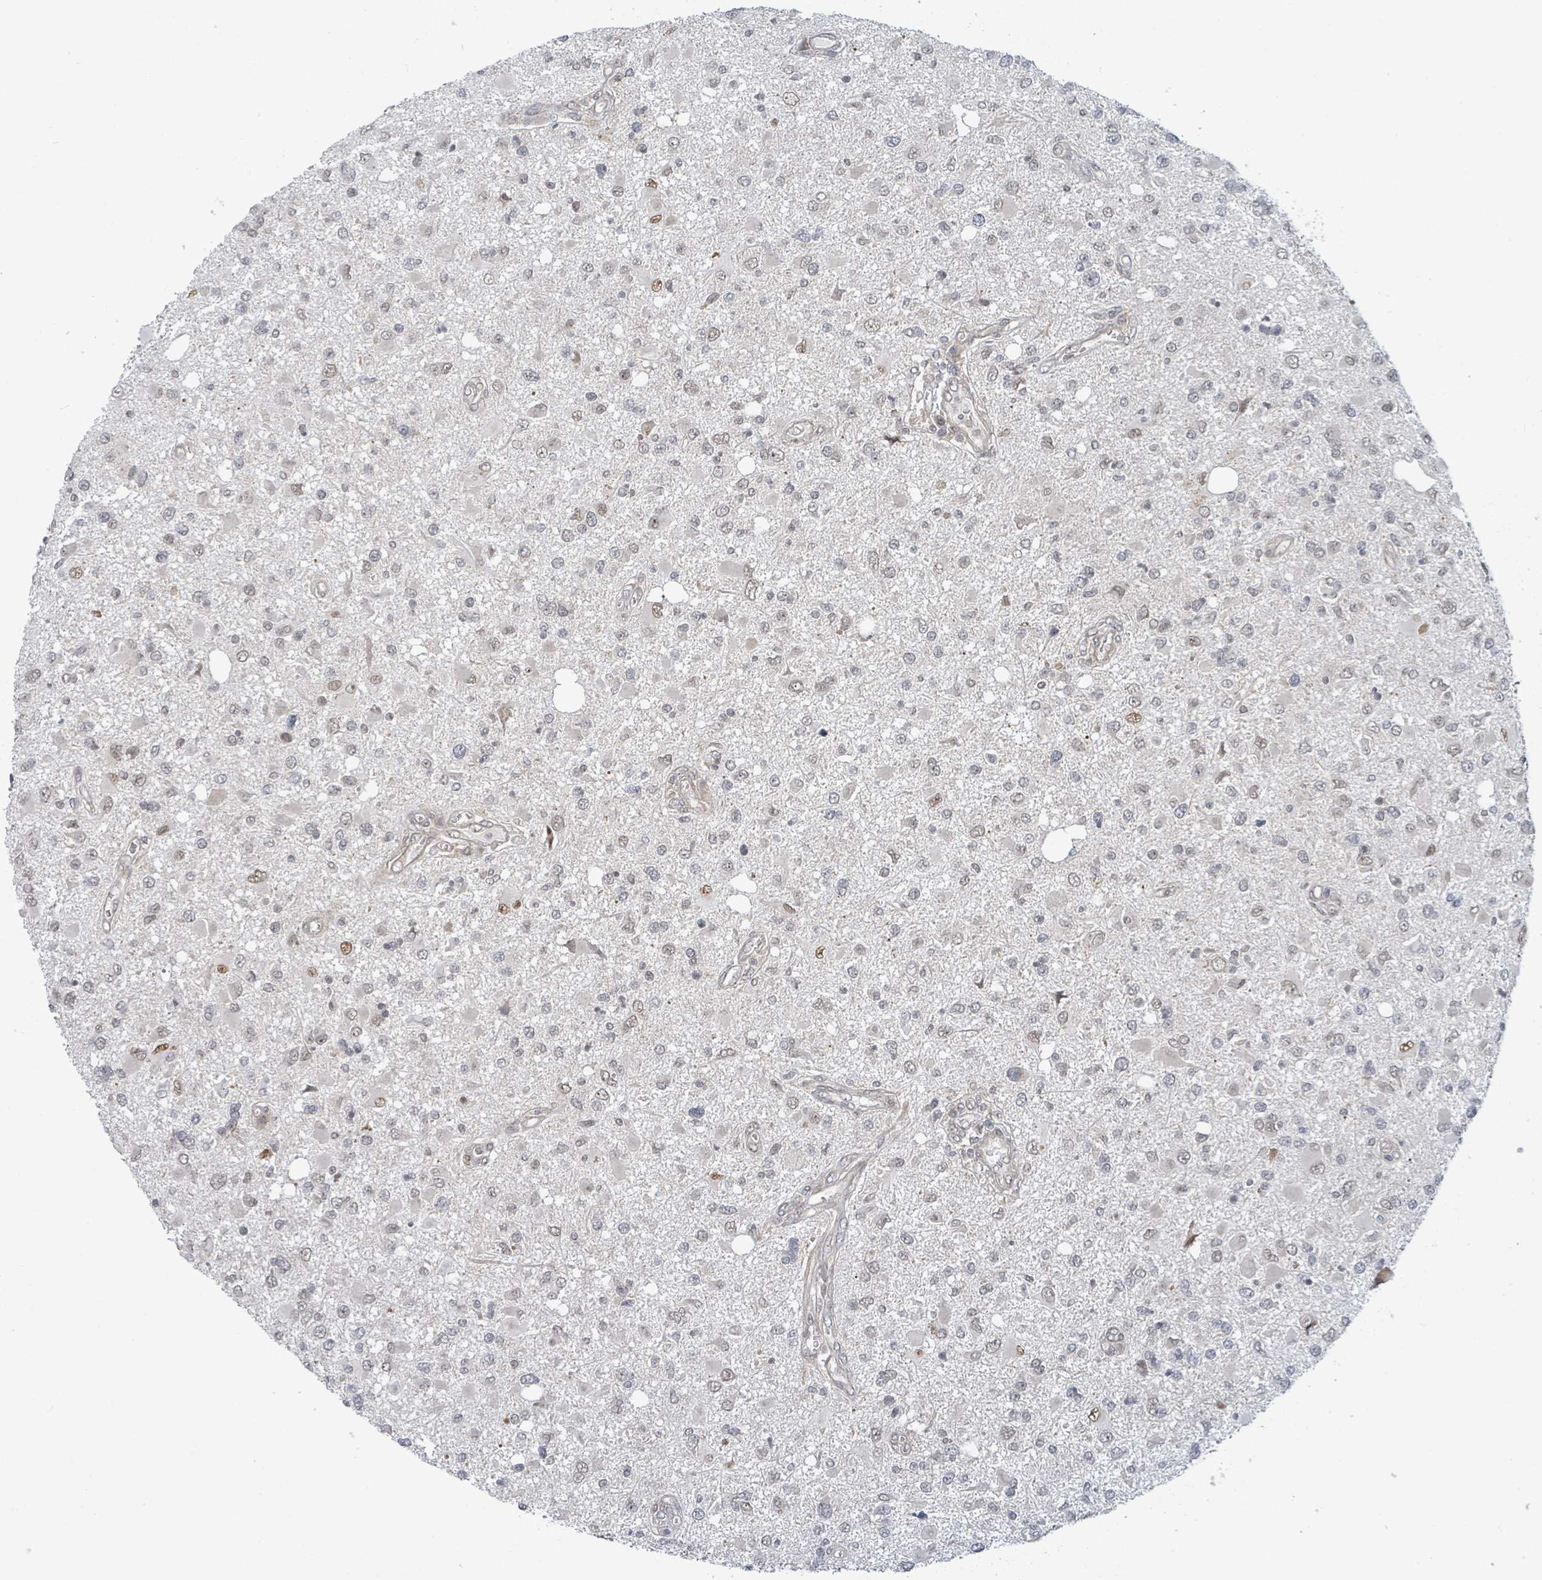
{"staining": {"intensity": "weak", "quantity": "<25%", "location": "nuclear"}, "tissue": "glioma", "cell_type": "Tumor cells", "image_type": "cancer", "snomed": [{"axis": "morphology", "description": "Glioma, malignant, High grade"}, {"axis": "topography", "description": "Brain"}], "caption": "DAB immunohistochemical staining of human malignant glioma (high-grade) demonstrates no significant expression in tumor cells. The staining was performed using DAB (3,3'-diaminobenzidine) to visualize the protein expression in brown, while the nuclei were stained in blue with hematoxylin (Magnification: 20x).", "gene": "GTF3C1", "patient": {"sex": "male", "age": 53}}